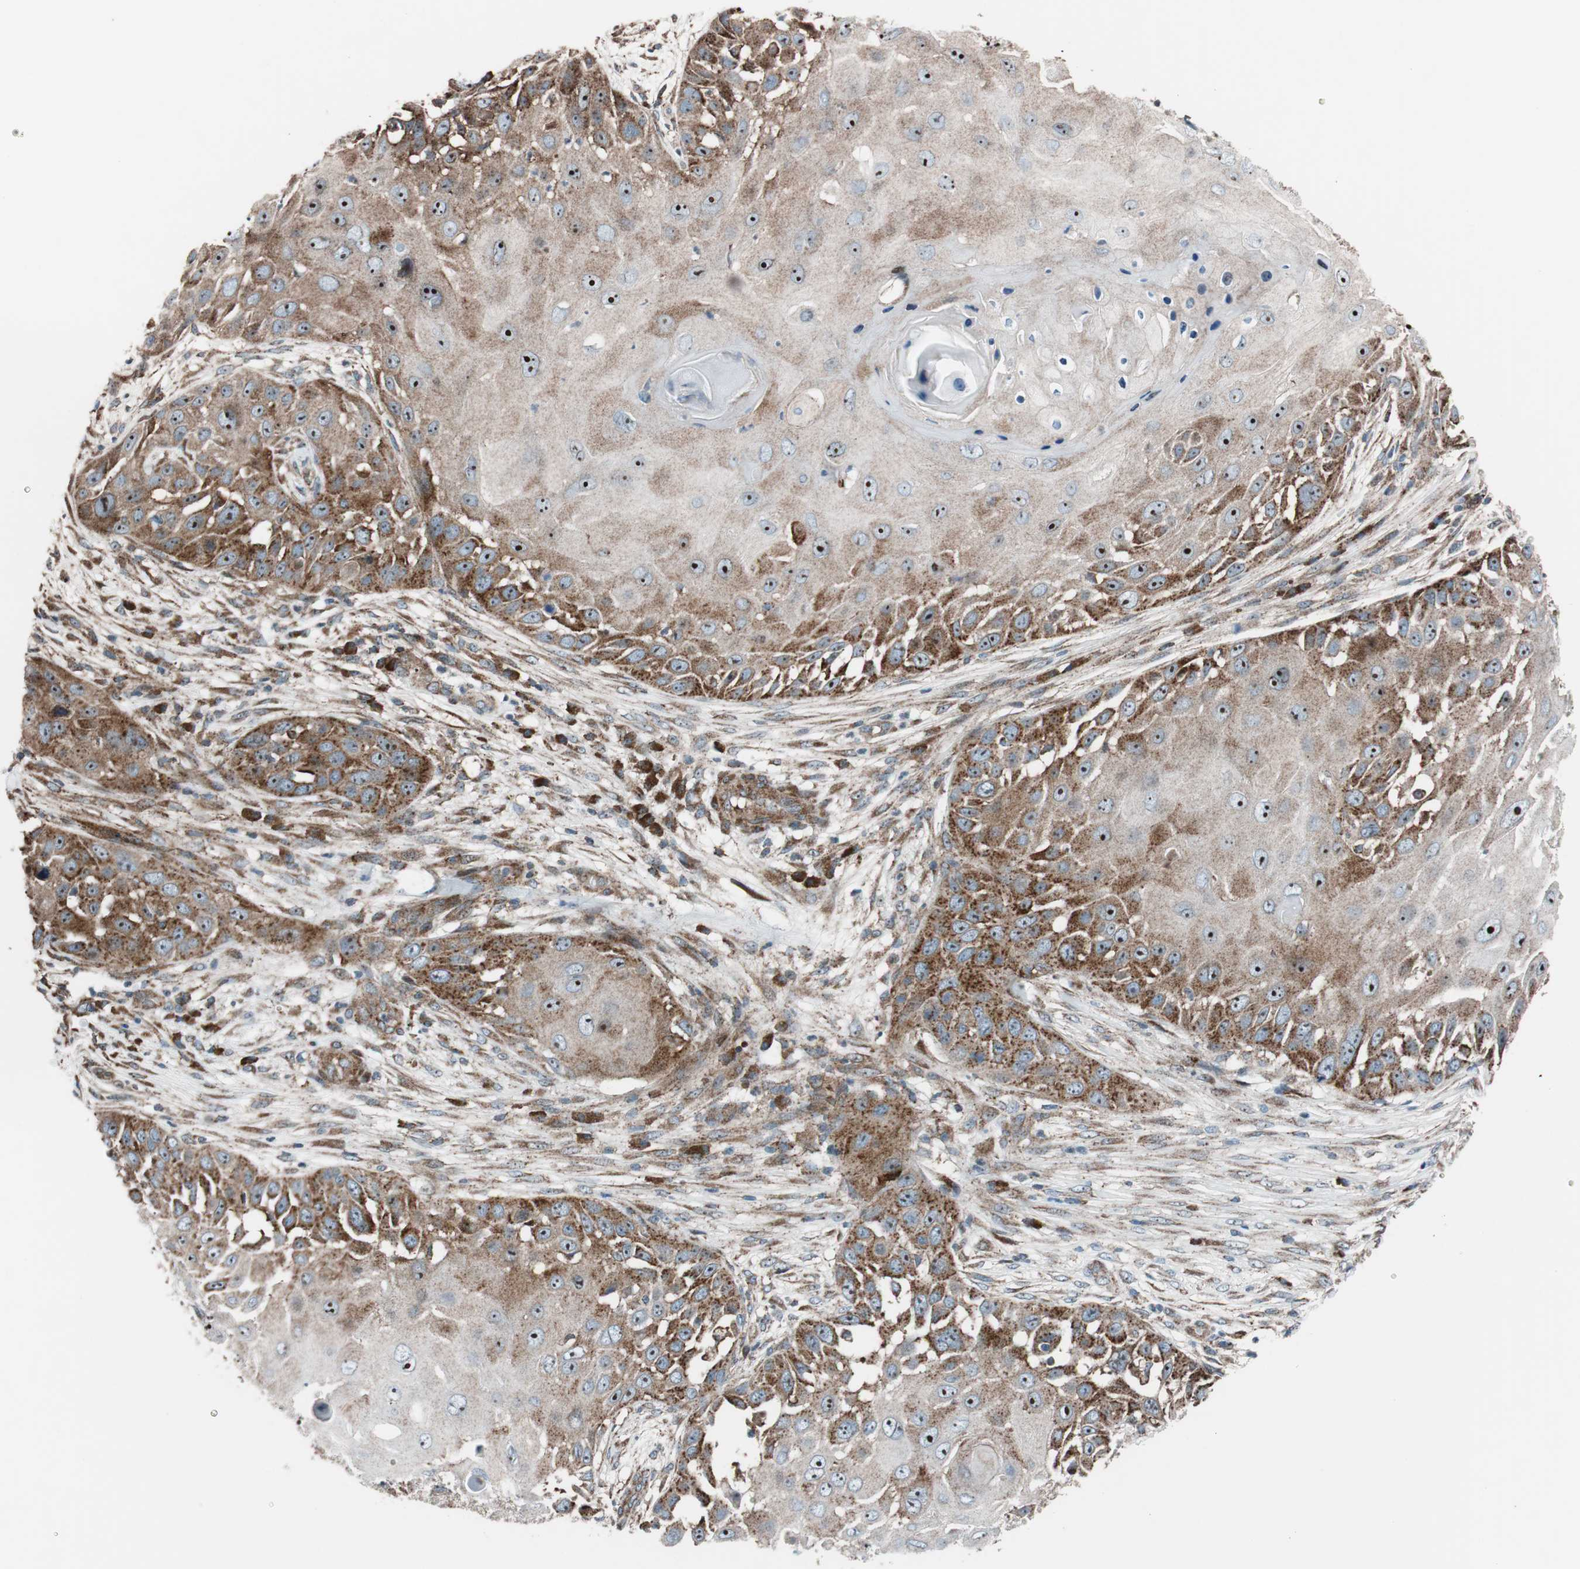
{"staining": {"intensity": "strong", "quantity": ">75%", "location": "cytoplasmic/membranous"}, "tissue": "skin cancer", "cell_type": "Tumor cells", "image_type": "cancer", "snomed": [{"axis": "morphology", "description": "Squamous cell carcinoma, NOS"}, {"axis": "topography", "description": "Skin"}], "caption": "Skin cancer tissue demonstrates strong cytoplasmic/membranous expression in approximately >75% of tumor cells, visualized by immunohistochemistry. Nuclei are stained in blue.", "gene": "CCL14", "patient": {"sex": "female", "age": 44}}